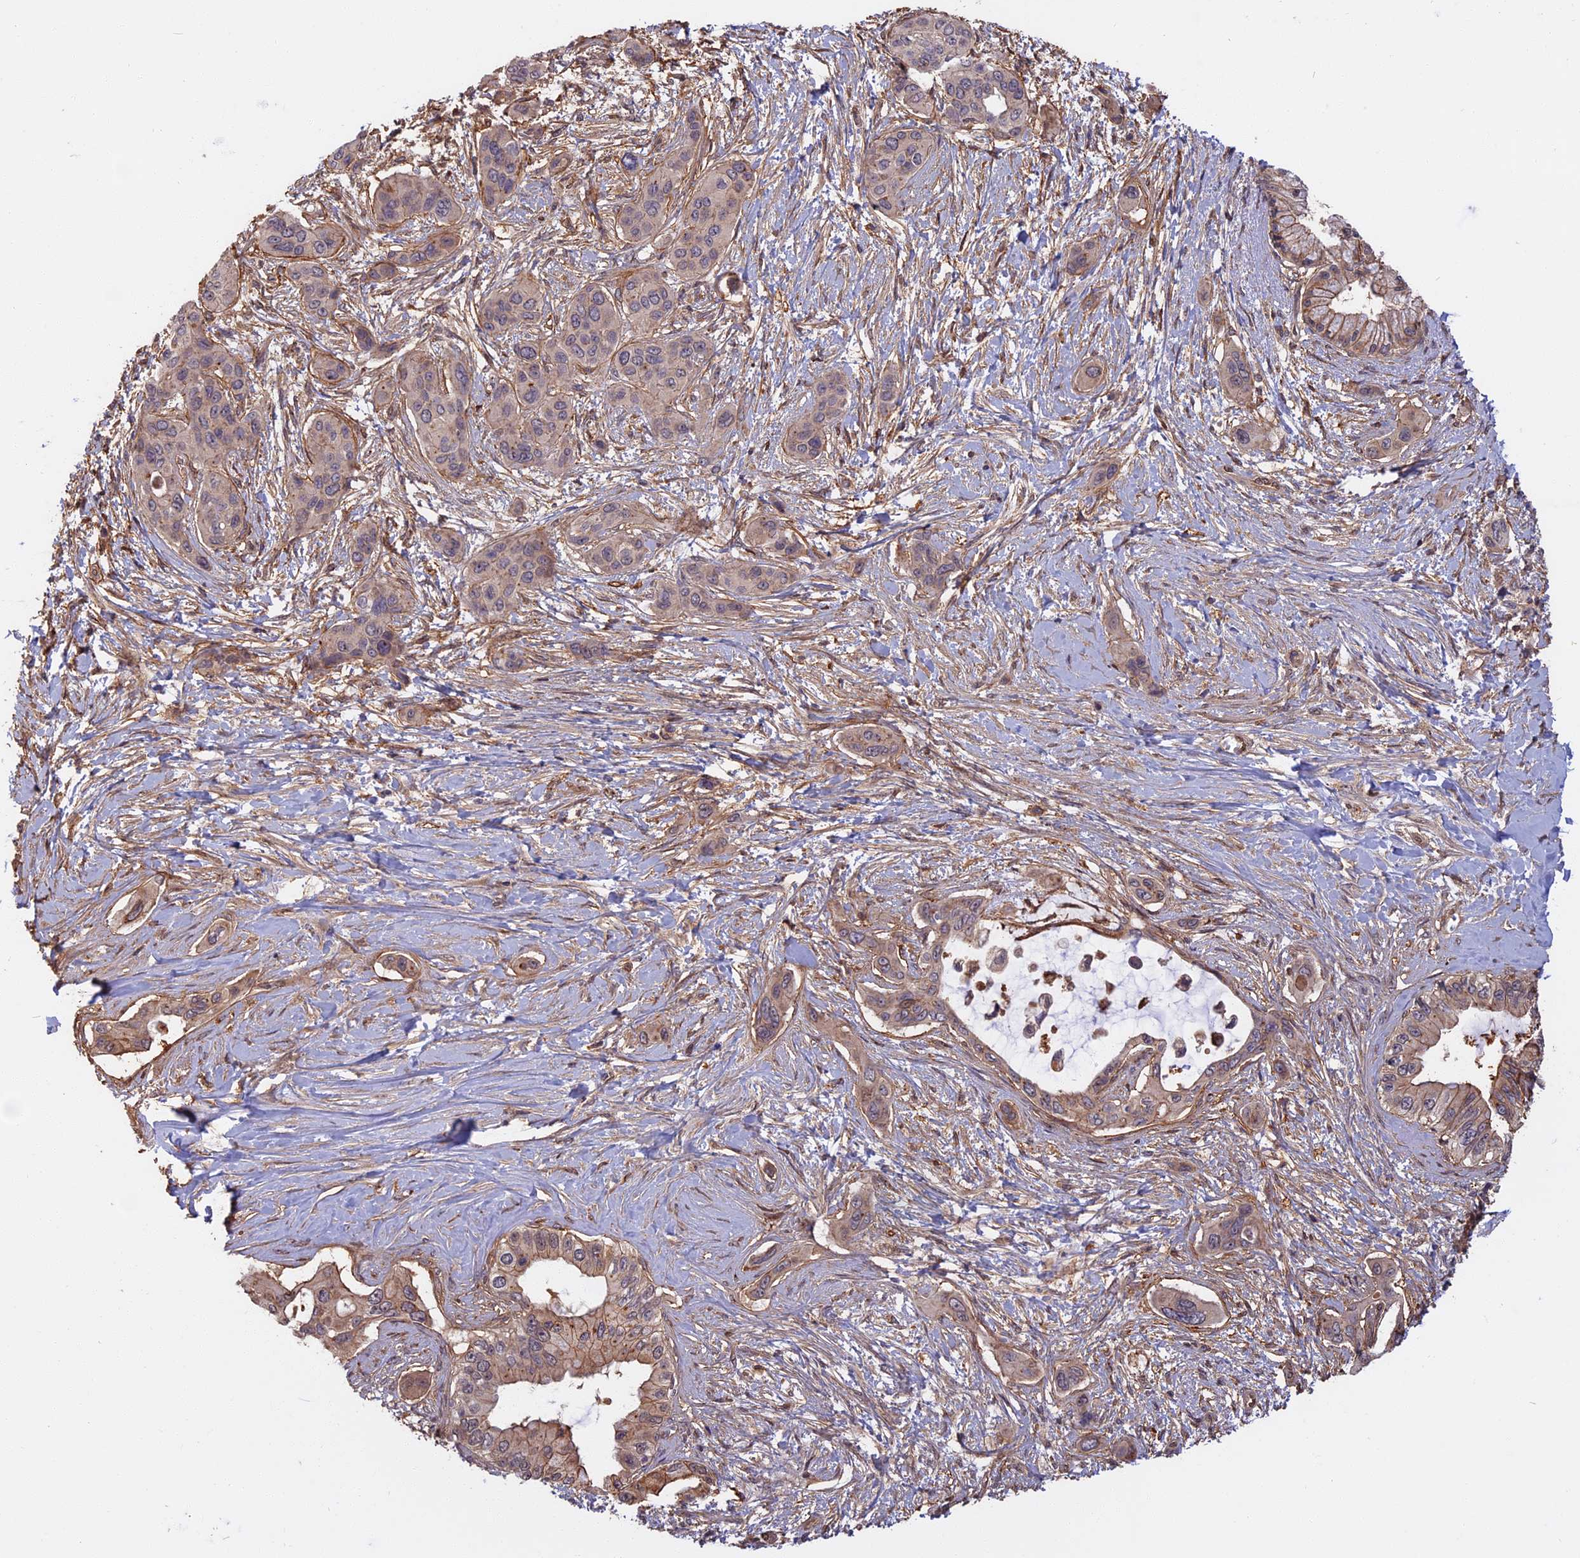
{"staining": {"intensity": "weak", "quantity": "25%-75%", "location": "cytoplasmic/membranous"}, "tissue": "pancreatic cancer", "cell_type": "Tumor cells", "image_type": "cancer", "snomed": [{"axis": "morphology", "description": "Adenocarcinoma, NOS"}, {"axis": "topography", "description": "Pancreas"}], "caption": "Immunohistochemical staining of human adenocarcinoma (pancreatic) demonstrates weak cytoplasmic/membranous protein positivity in about 25%-75% of tumor cells.", "gene": "SPG11", "patient": {"sex": "male", "age": 72}}